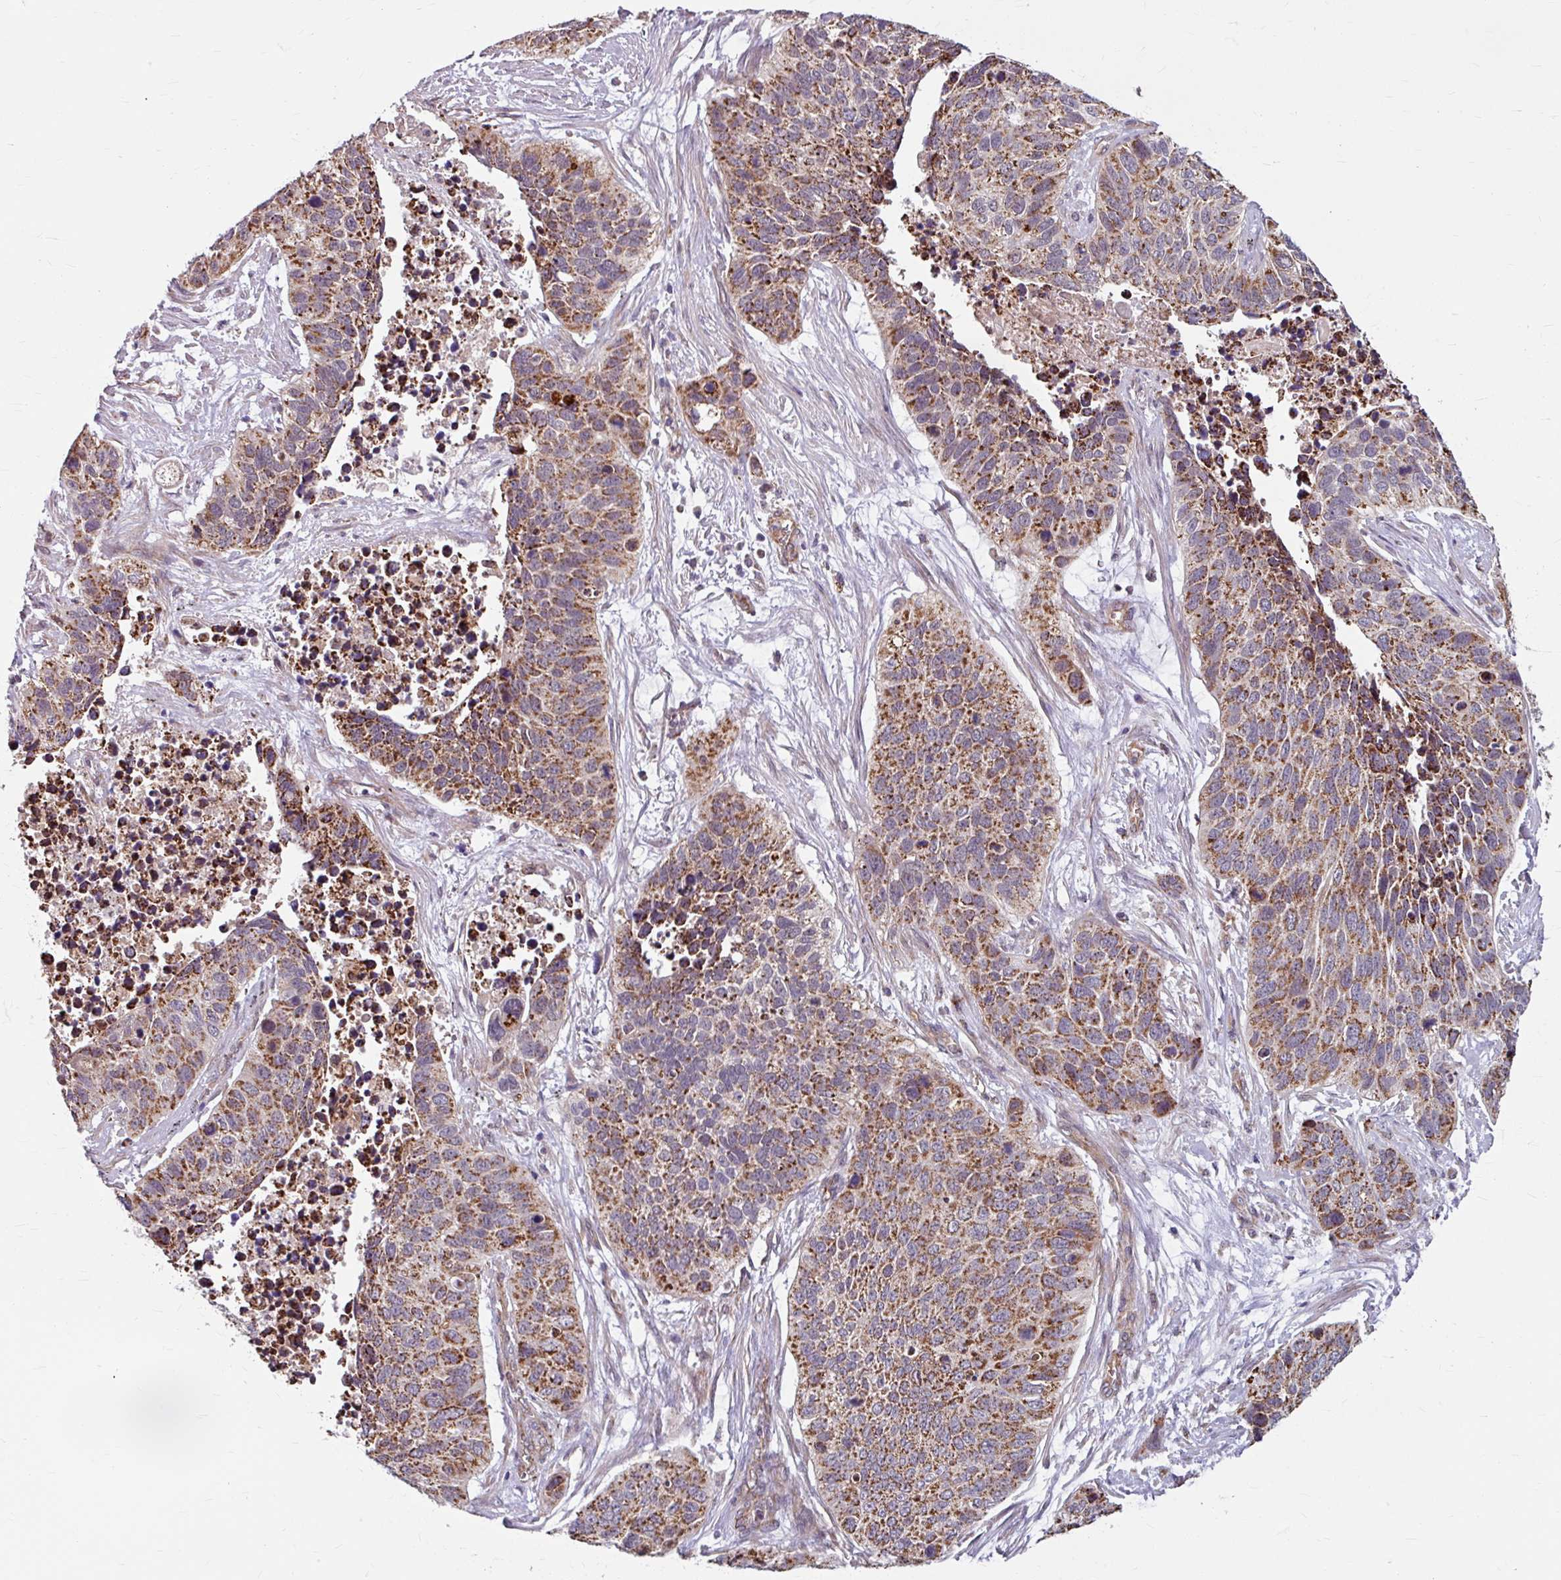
{"staining": {"intensity": "moderate", "quantity": ">75%", "location": "cytoplasmic/membranous"}, "tissue": "lung cancer", "cell_type": "Tumor cells", "image_type": "cancer", "snomed": [{"axis": "morphology", "description": "Squamous cell carcinoma, NOS"}, {"axis": "topography", "description": "Lung"}], "caption": "High-power microscopy captured an IHC photomicrograph of lung cancer (squamous cell carcinoma), revealing moderate cytoplasmic/membranous staining in about >75% of tumor cells.", "gene": "DAAM2", "patient": {"sex": "male", "age": 62}}